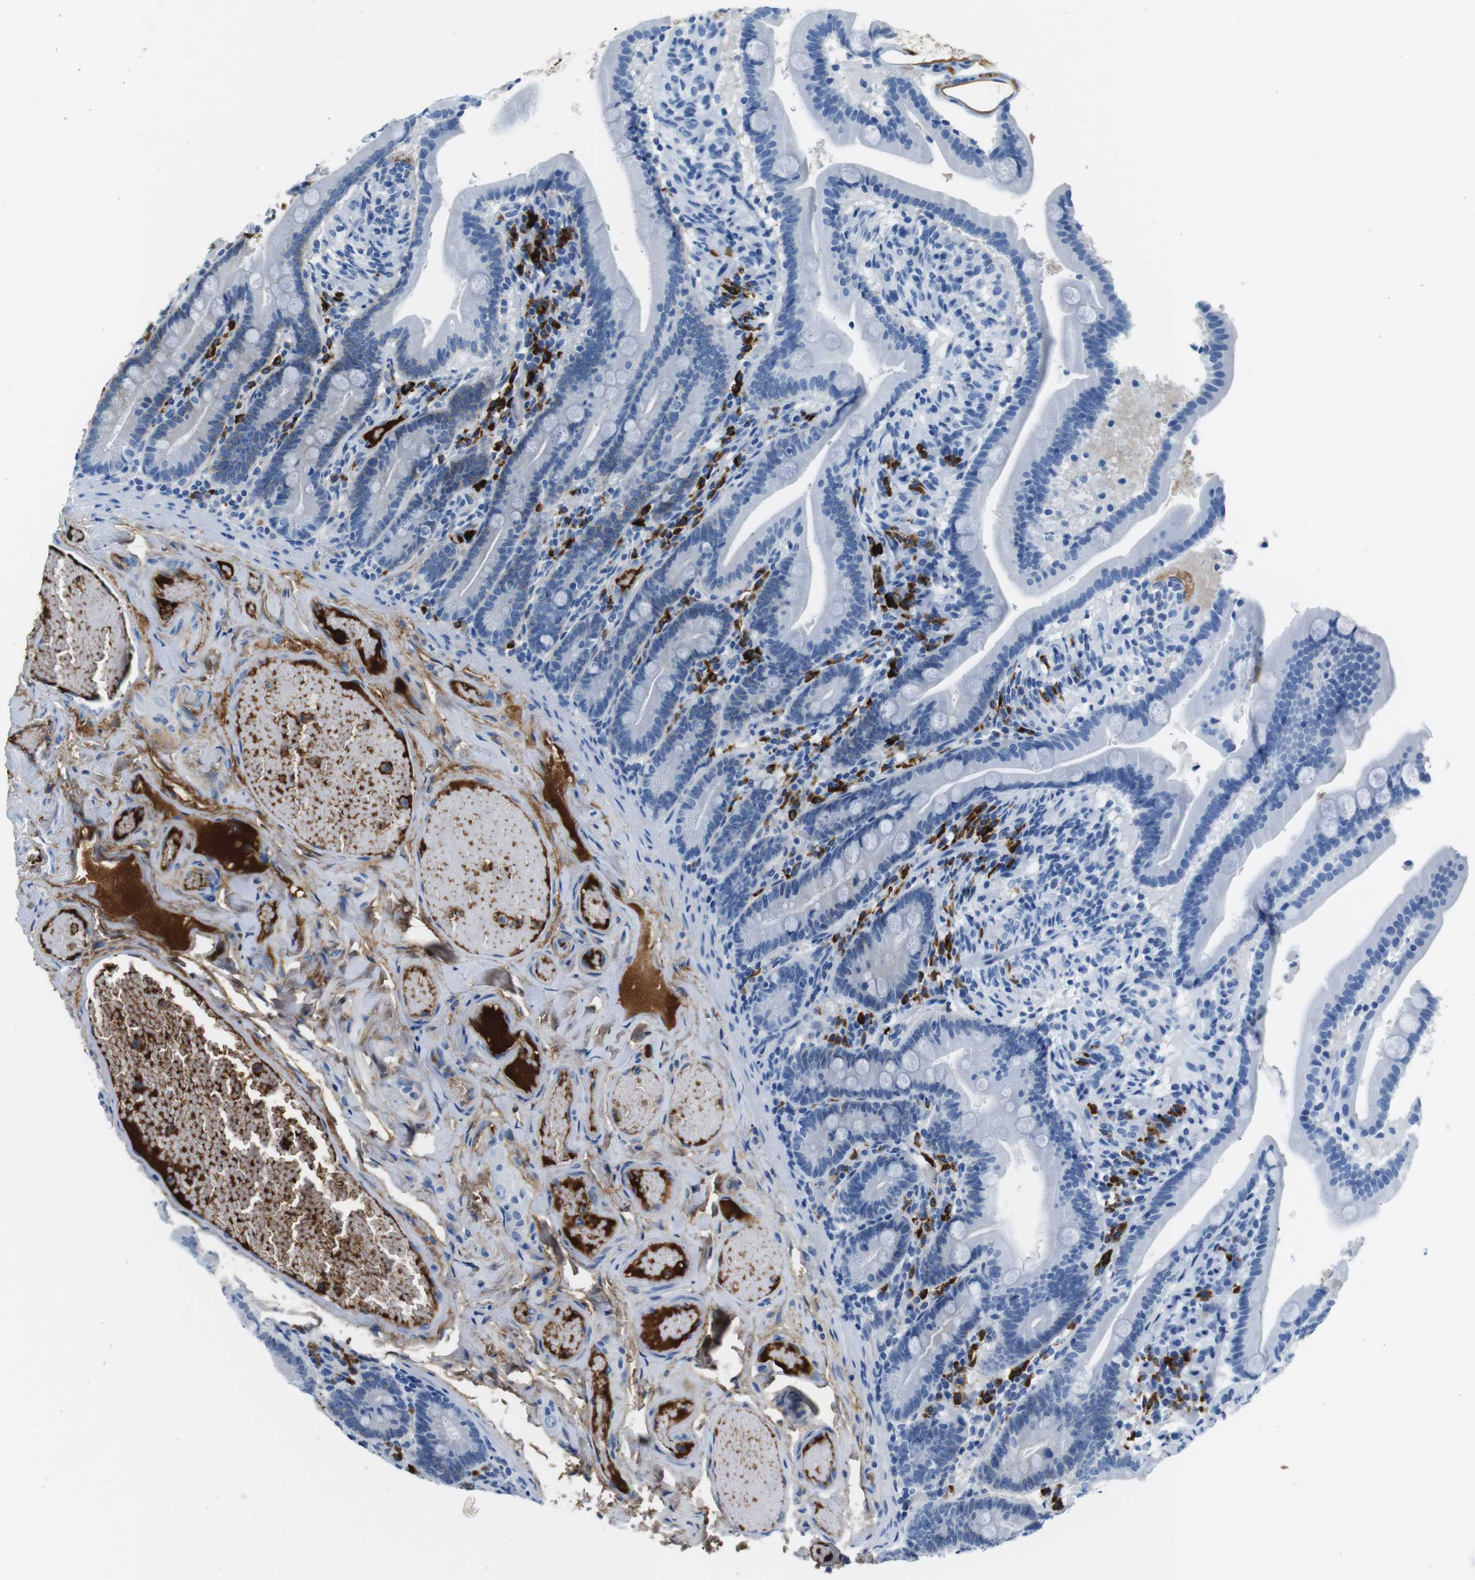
{"staining": {"intensity": "negative", "quantity": "none", "location": "none"}, "tissue": "duodenum", "cell_type": "Glandular cells", "image_type": "normal", "snomed": [{"axis": "morphology", "description": "Normal tissue, NOS"}, {"axis": "topography", "description": "Duodenum"}], "caption": "This micrograph is of unremarkable duodenum stained with immunohistochemistry to label a protein in brown with the nuclei are counter-stained blue. There is no positivity in glandular cells. (Brightfield microscopy of DAB (3,3'-diaminobenzidine) immunohistochemistry at high magnification).", "gene": "IGKC", "patient": {"sex": "male", "age": 54}}